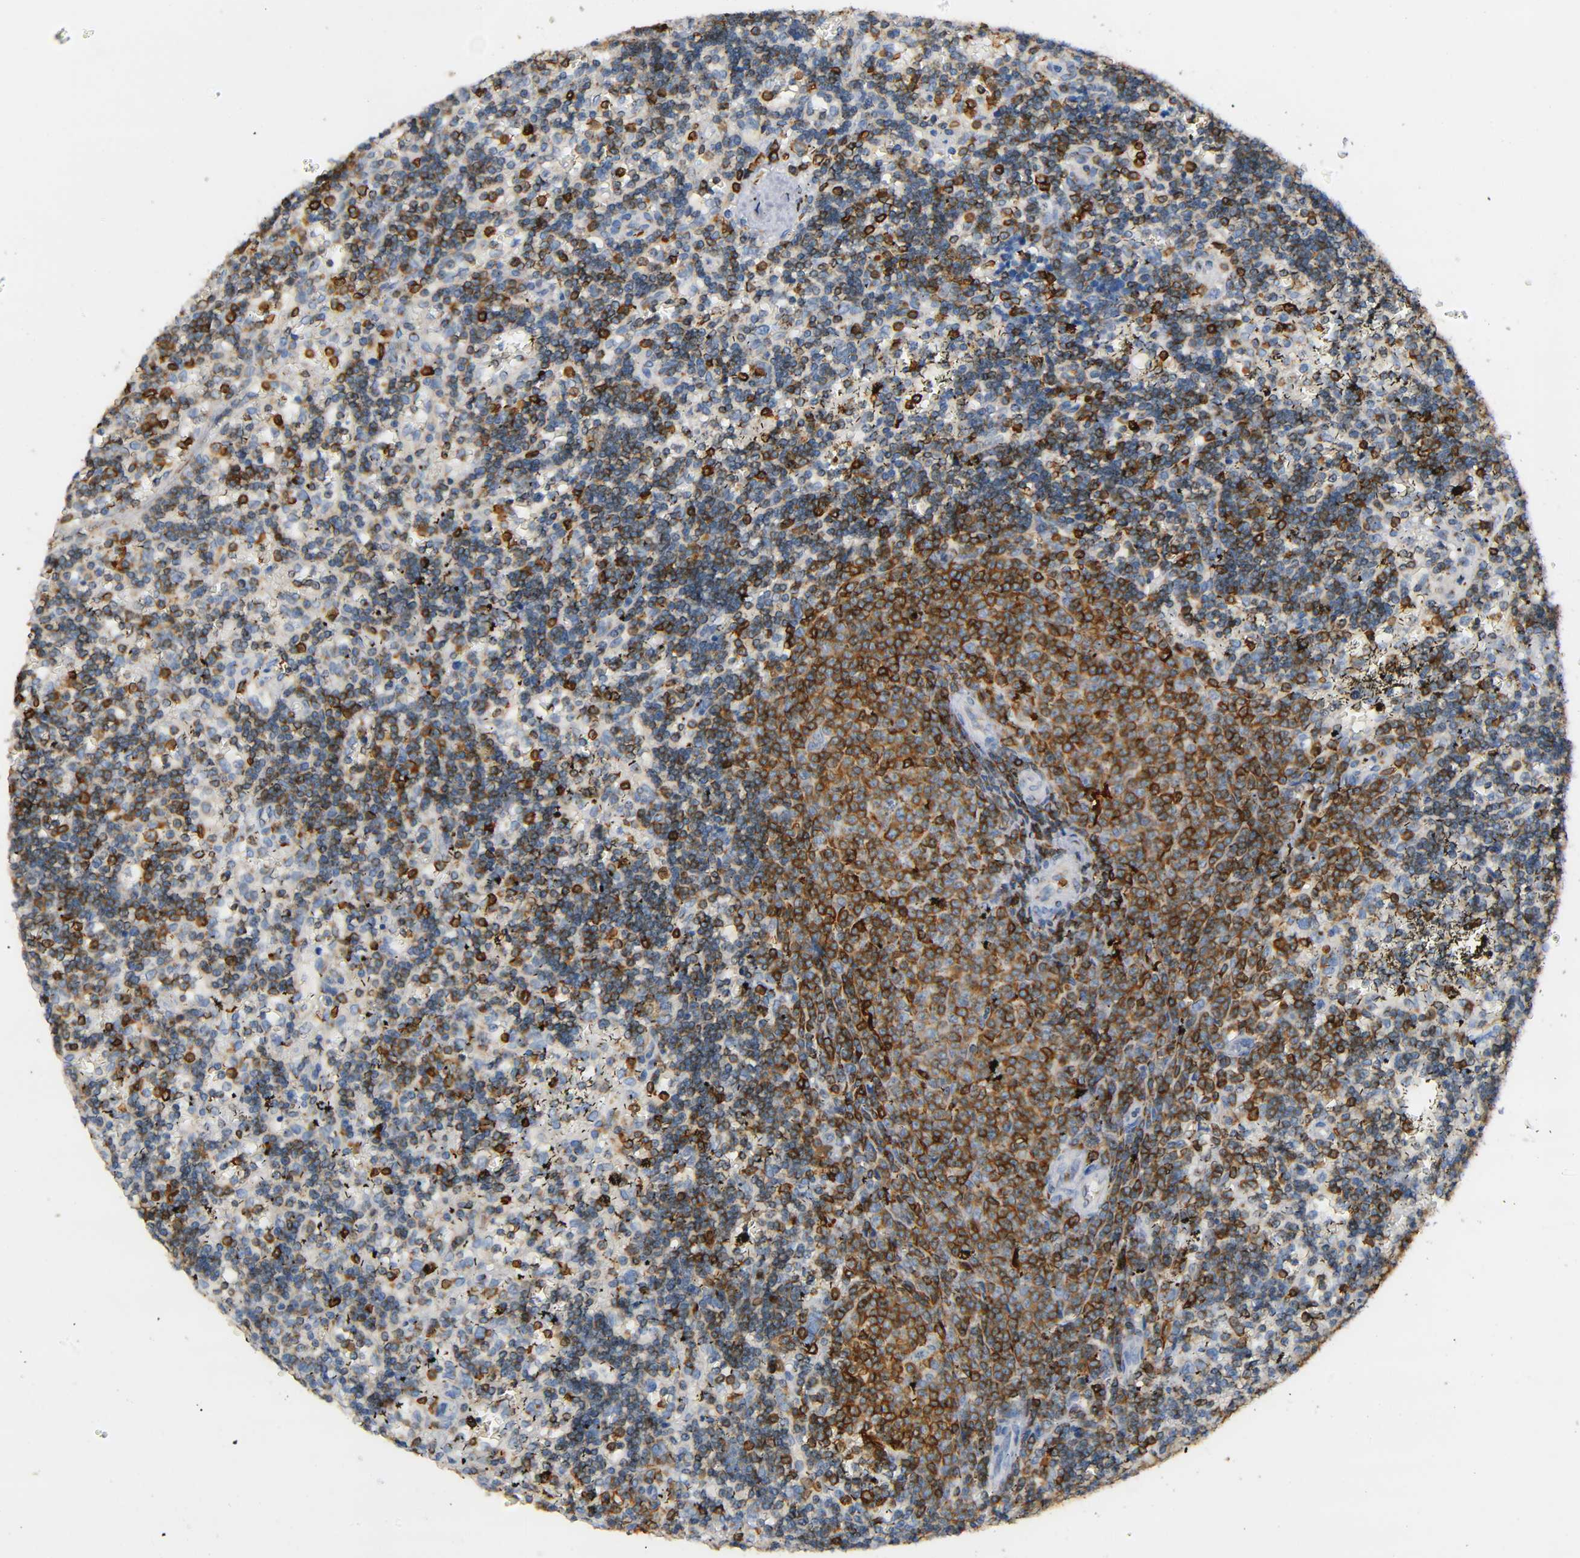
{"staining": {"intensity": "strong", "quantity": ">75%", "location": "cytoplasmic/membranous"}, "tissue": "lymphoma", "cell_type": "Tumor cells", "image_type": "cancer", "snomed": [{"axis": "morphology", "description": "Malignant lymphoma, non-Hodgkin's type, Low grade"}, {"axis": "topography", "description": "Spleen"}], "caption": "Immunohistochemical staining of human low-grade malignant lymphoma, non-Hodgkin's type reveals high levels of strong cytoplasmic/membranous protein expression in about >75% of tumor cells.", "gene": "CAPN10", "patient": {"sex": "male", "age": 60}}